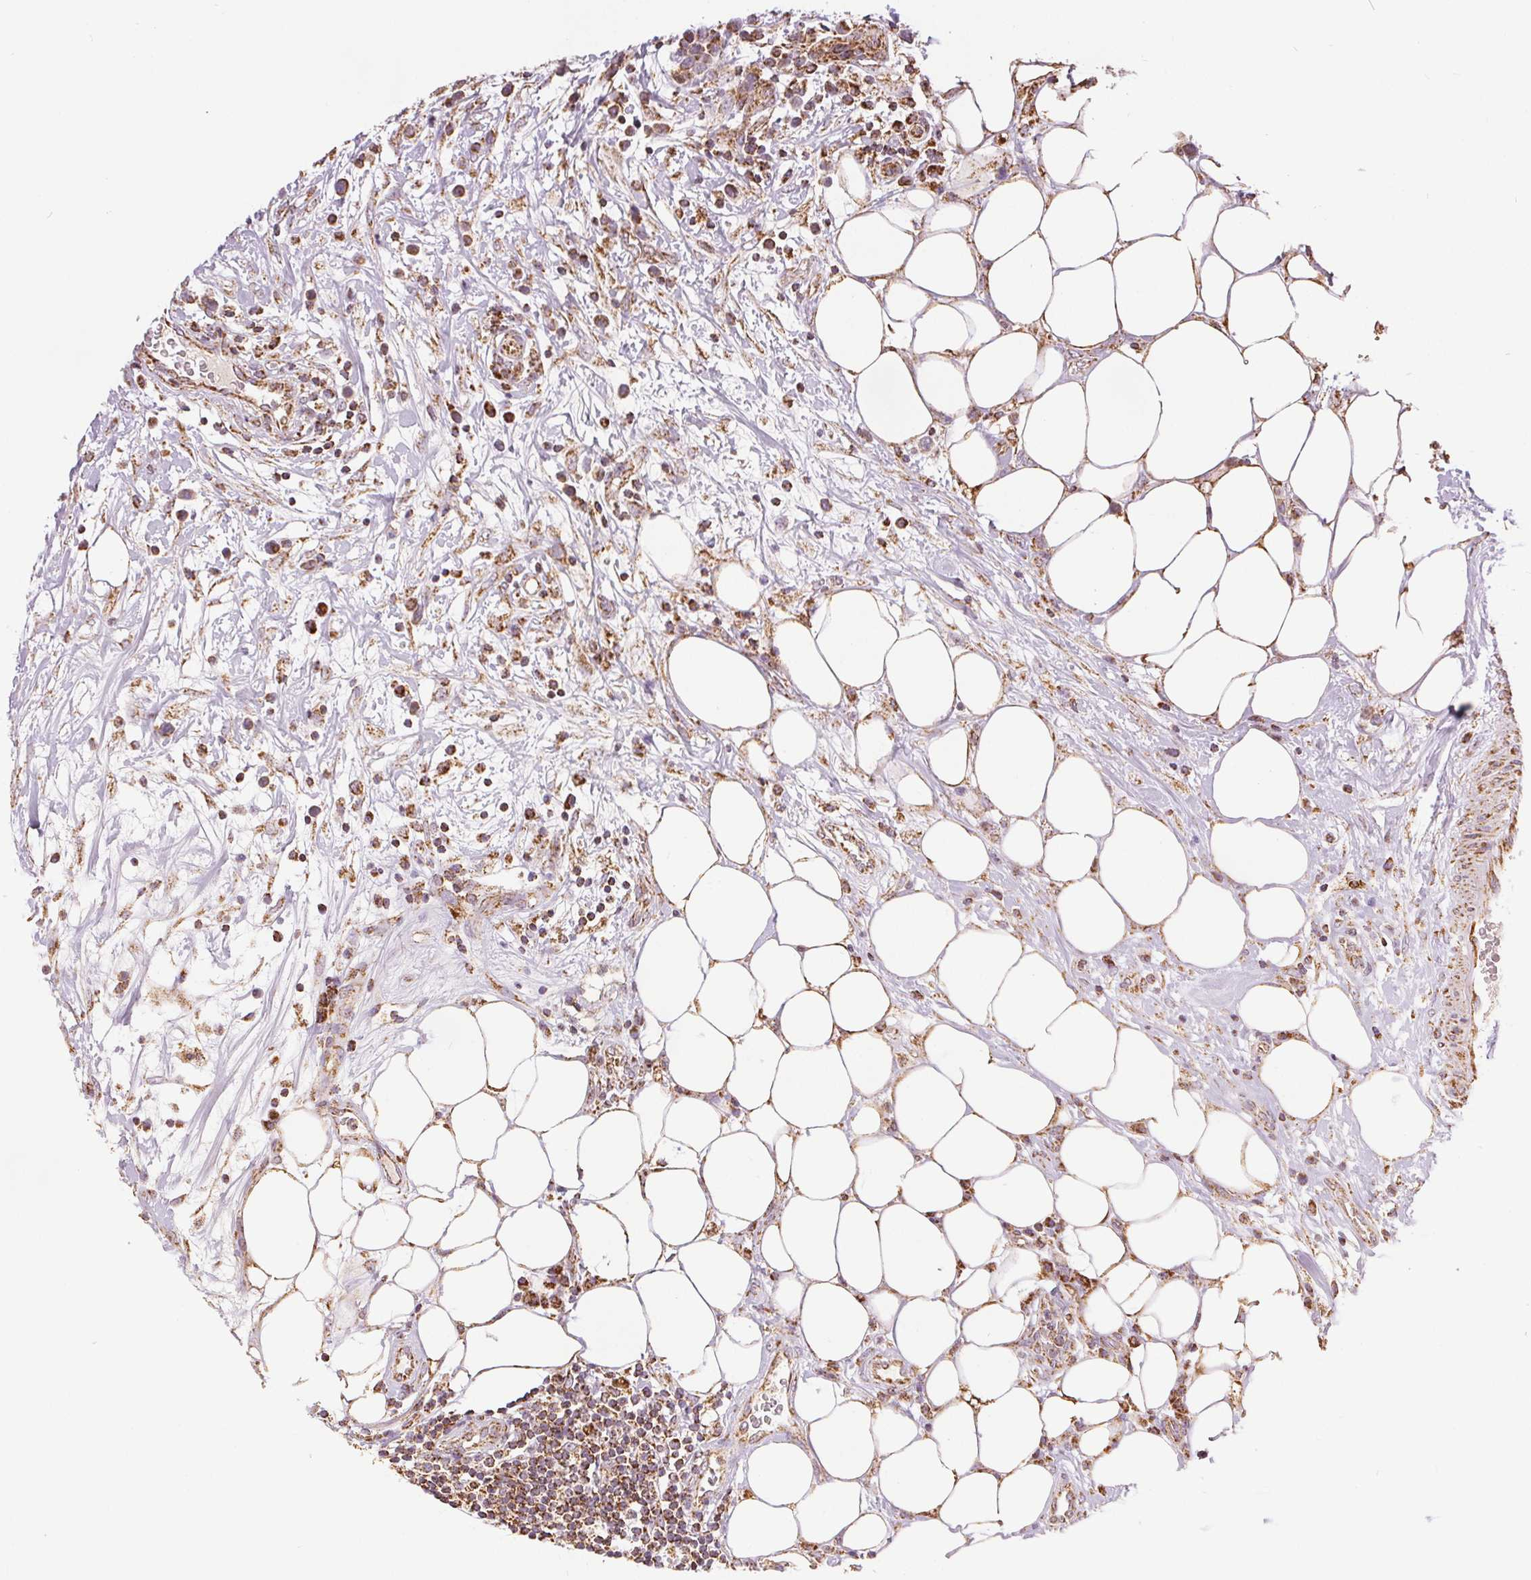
{"staining": {"intensity": "moderate", "quantity": "25%-75%", "location": "cytoplasmic/membranous,nuclear"}, "tissue": "lymphoma", "cell_type": "Tumor cells", "image_type": "cancer", "snomed": [{"axis": "morphology", "description": "Malignant lymphoma, non-Hodgkin's type, High grade"}, {"axis": "topography", "description": "Soft tissue"}], "caption": "An image showing moderate cytoplasmic/membranous and nuclear staining in approximately 25%-75% of tumor cells in malignant lymphoma, non-Hodgkin's type (high-grade), as visualized by brown immunohistochemical staining.", "gene": "SDHB", "patient": {"sex": "female", "age": 56}}